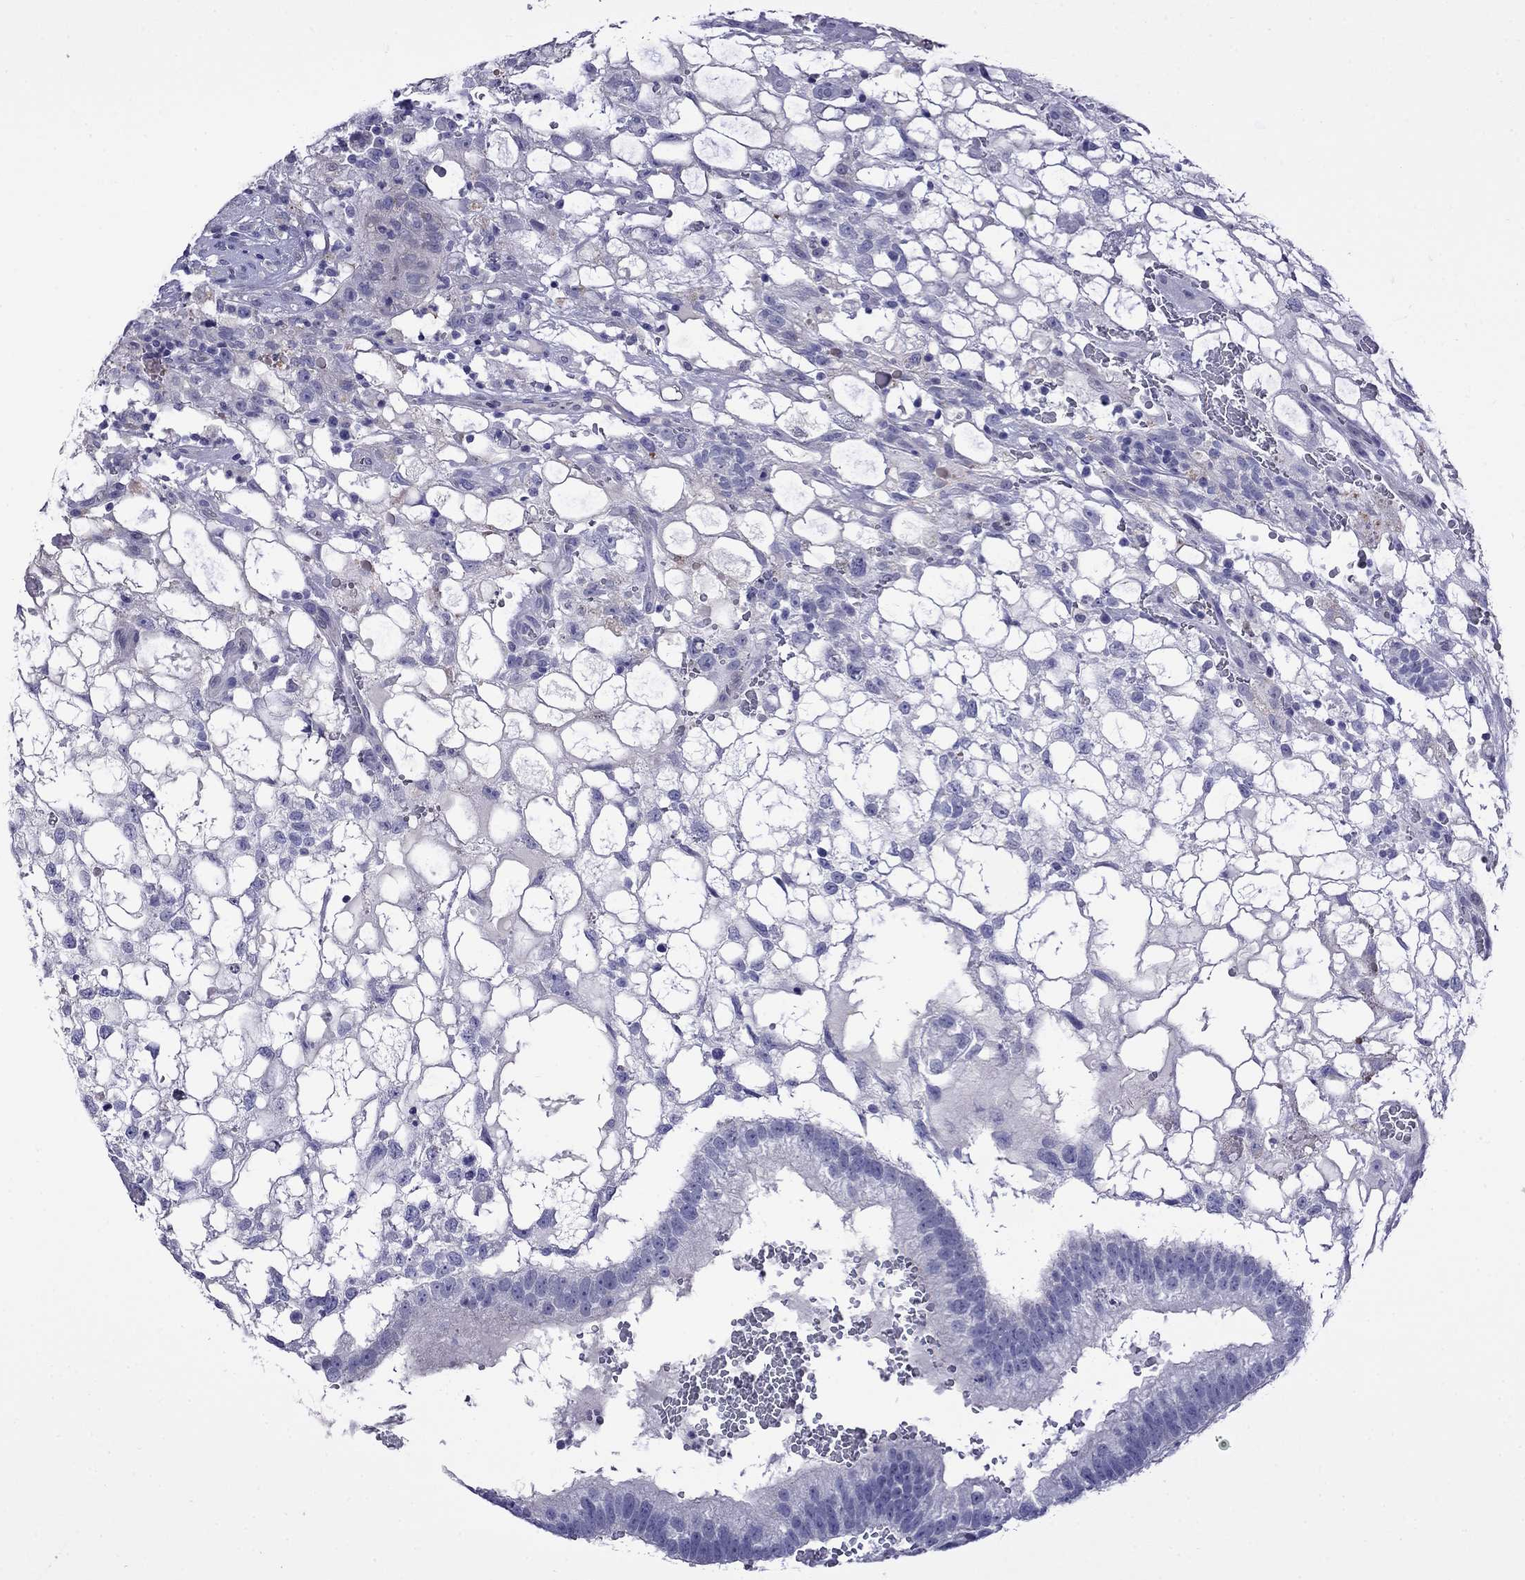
{"staining": {"intensity": "negative", "quantity": "none", "location": "none"}, "tissue": "testis cancer", "cell_type": "Tumor cells", "image_type": "cancer", "snomed": [{"axis": "morphology", "description": "Normal tissue, NOS"}, {"axis": "morphology", "description": "Carcinoma, Embryonal, NOS"}, {"axis": "topography", "description": "Testis"}, {"axis": "topography", "description": "Epididymis"}], "caption": "DAB (3,3'-diaminobenzidine) immunohistochemical staining of testis cancer (embryonal carcinoma) demonstrates no significant staining in tumor cells. (DAB IHC, high magnification).", "gene": "STAR", "patient": {"sex": "male", "age": 32}}